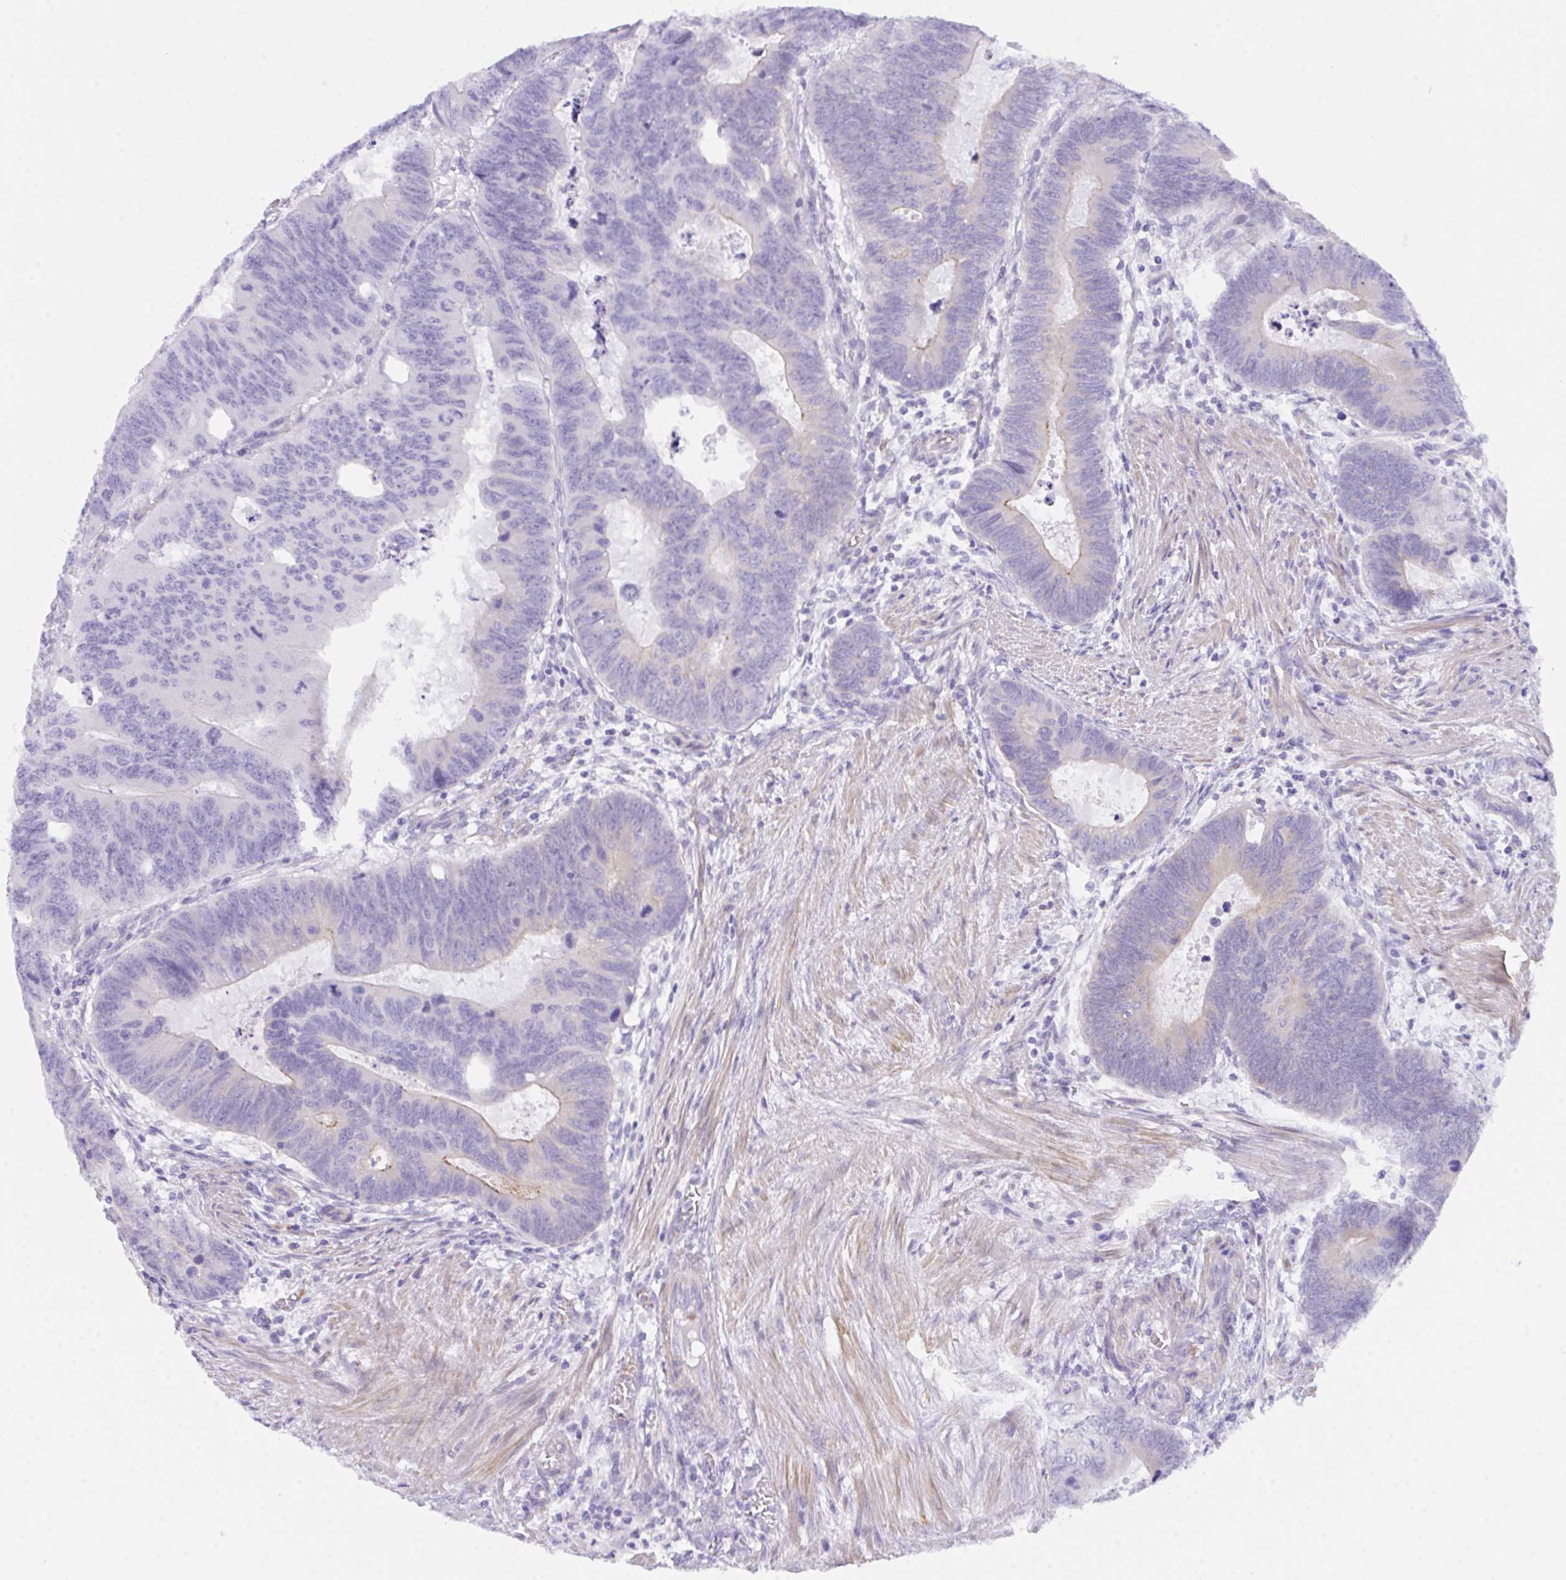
{"staining": {"intensity": "weak", "quantity": "<25%", "location": "cytoplasmic/membranous"}, "tissue": "colorectal cancer", "cell_type": "Tumor cells", "image_type": "cancer", "snomed": [{"axis": "morphology", "description": "Adenocarcinoma, NOS"}, {"axis": "topography", "description": "Colon"}], "caption": "Human colorectal cancer (adenocarcinoma) stained for a protein using IHC exhibits no staining in tumor cells.", "gene": "CEP170B", "patient": {"sex": "male", "age": 62}}